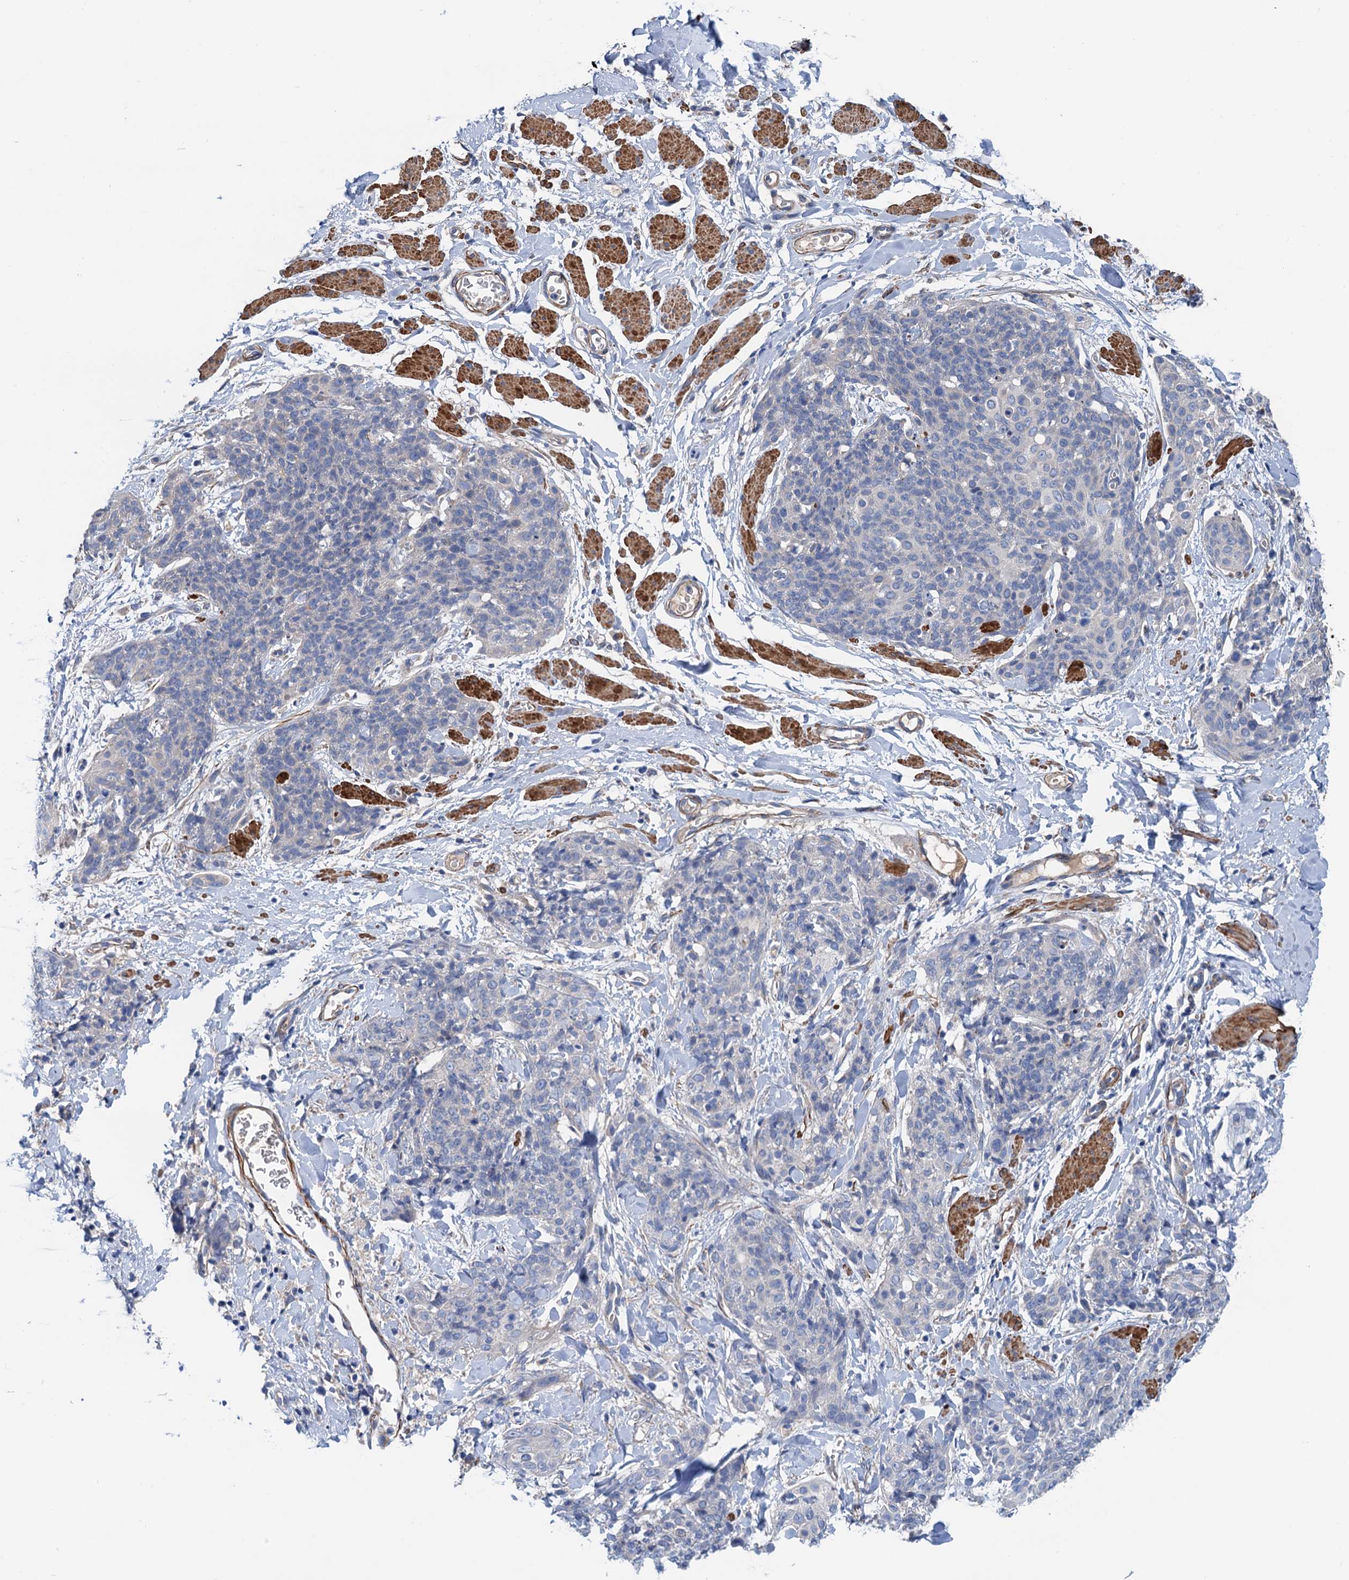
{"staining": {"intensity": "negative", "quantity": "none", "location": "none"}, "tissue": "skin cancer", "cell_type": "Tumor cells", "image_type": "cancer", "snomed": [{"axis": "morphology", "description": "Squamous cell carcinoma, NOS"}, {"axis": "topography", "description": "Skin"}, {"axis": "topography", "description": "Vulva"}], "caption": "Tumor cells show no significant staining in skin squamous cell carcinoma.", "gene": "CSTPP1", "patient": {"sex": "female", "age": 85}}